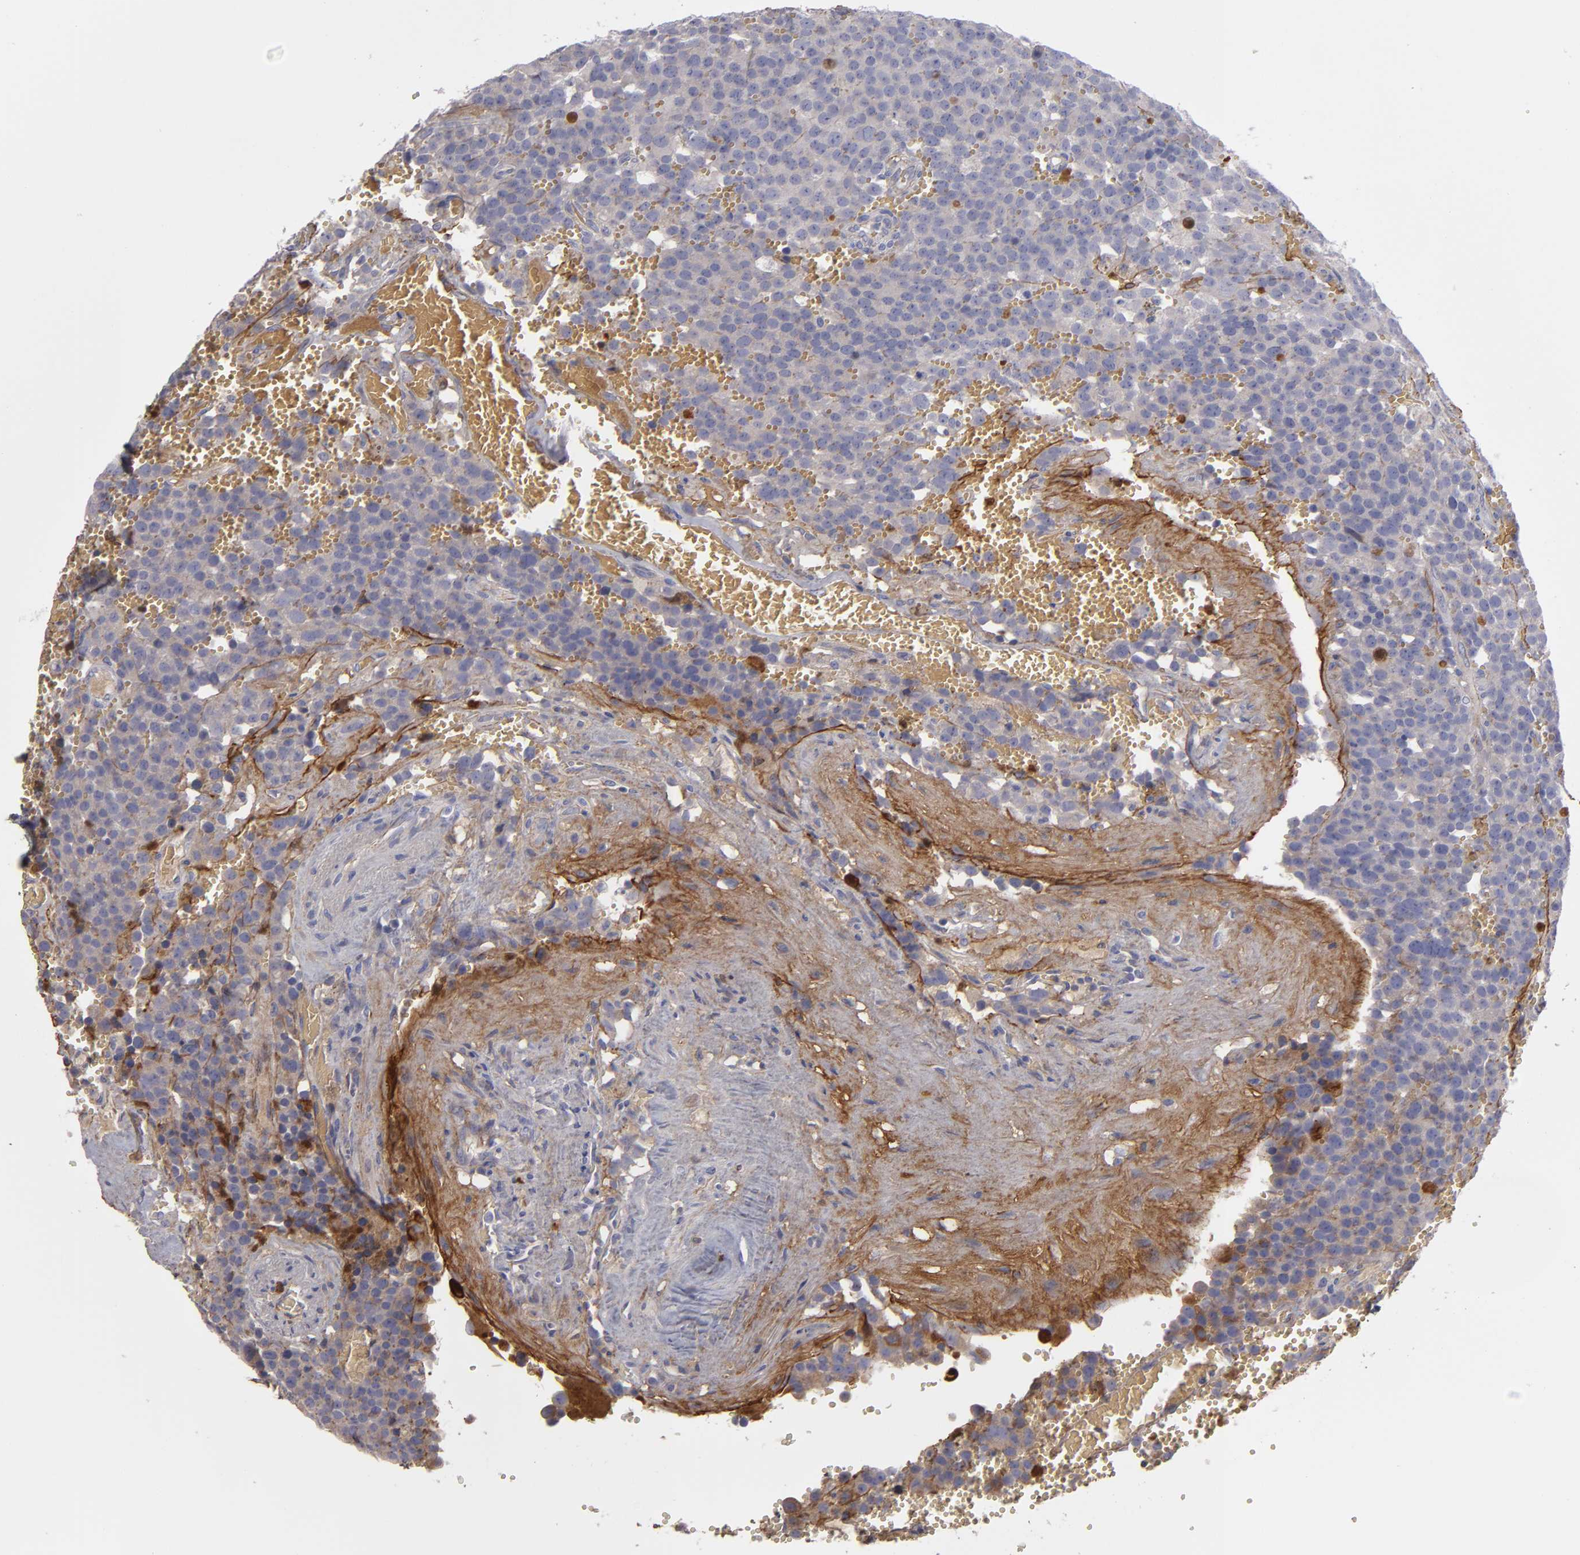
{"staining": {"intensity": "negative", "quantity": "none", "location": "none"}, "tissue": "testis cancer", "cell_type": "Tumor cells", "image_type": "cancer", "snomed": [{"axis": "morphology", "description": "Seminoma, NOS"}, {"axis": "topography", "description": "Testis"}], "caption": "Human seminoma (testis) stained for a protein using IHC reveals no positivity in tumor cells.", "gene": "FBLN1", "patient": {"sex": "male", "age": 71}}